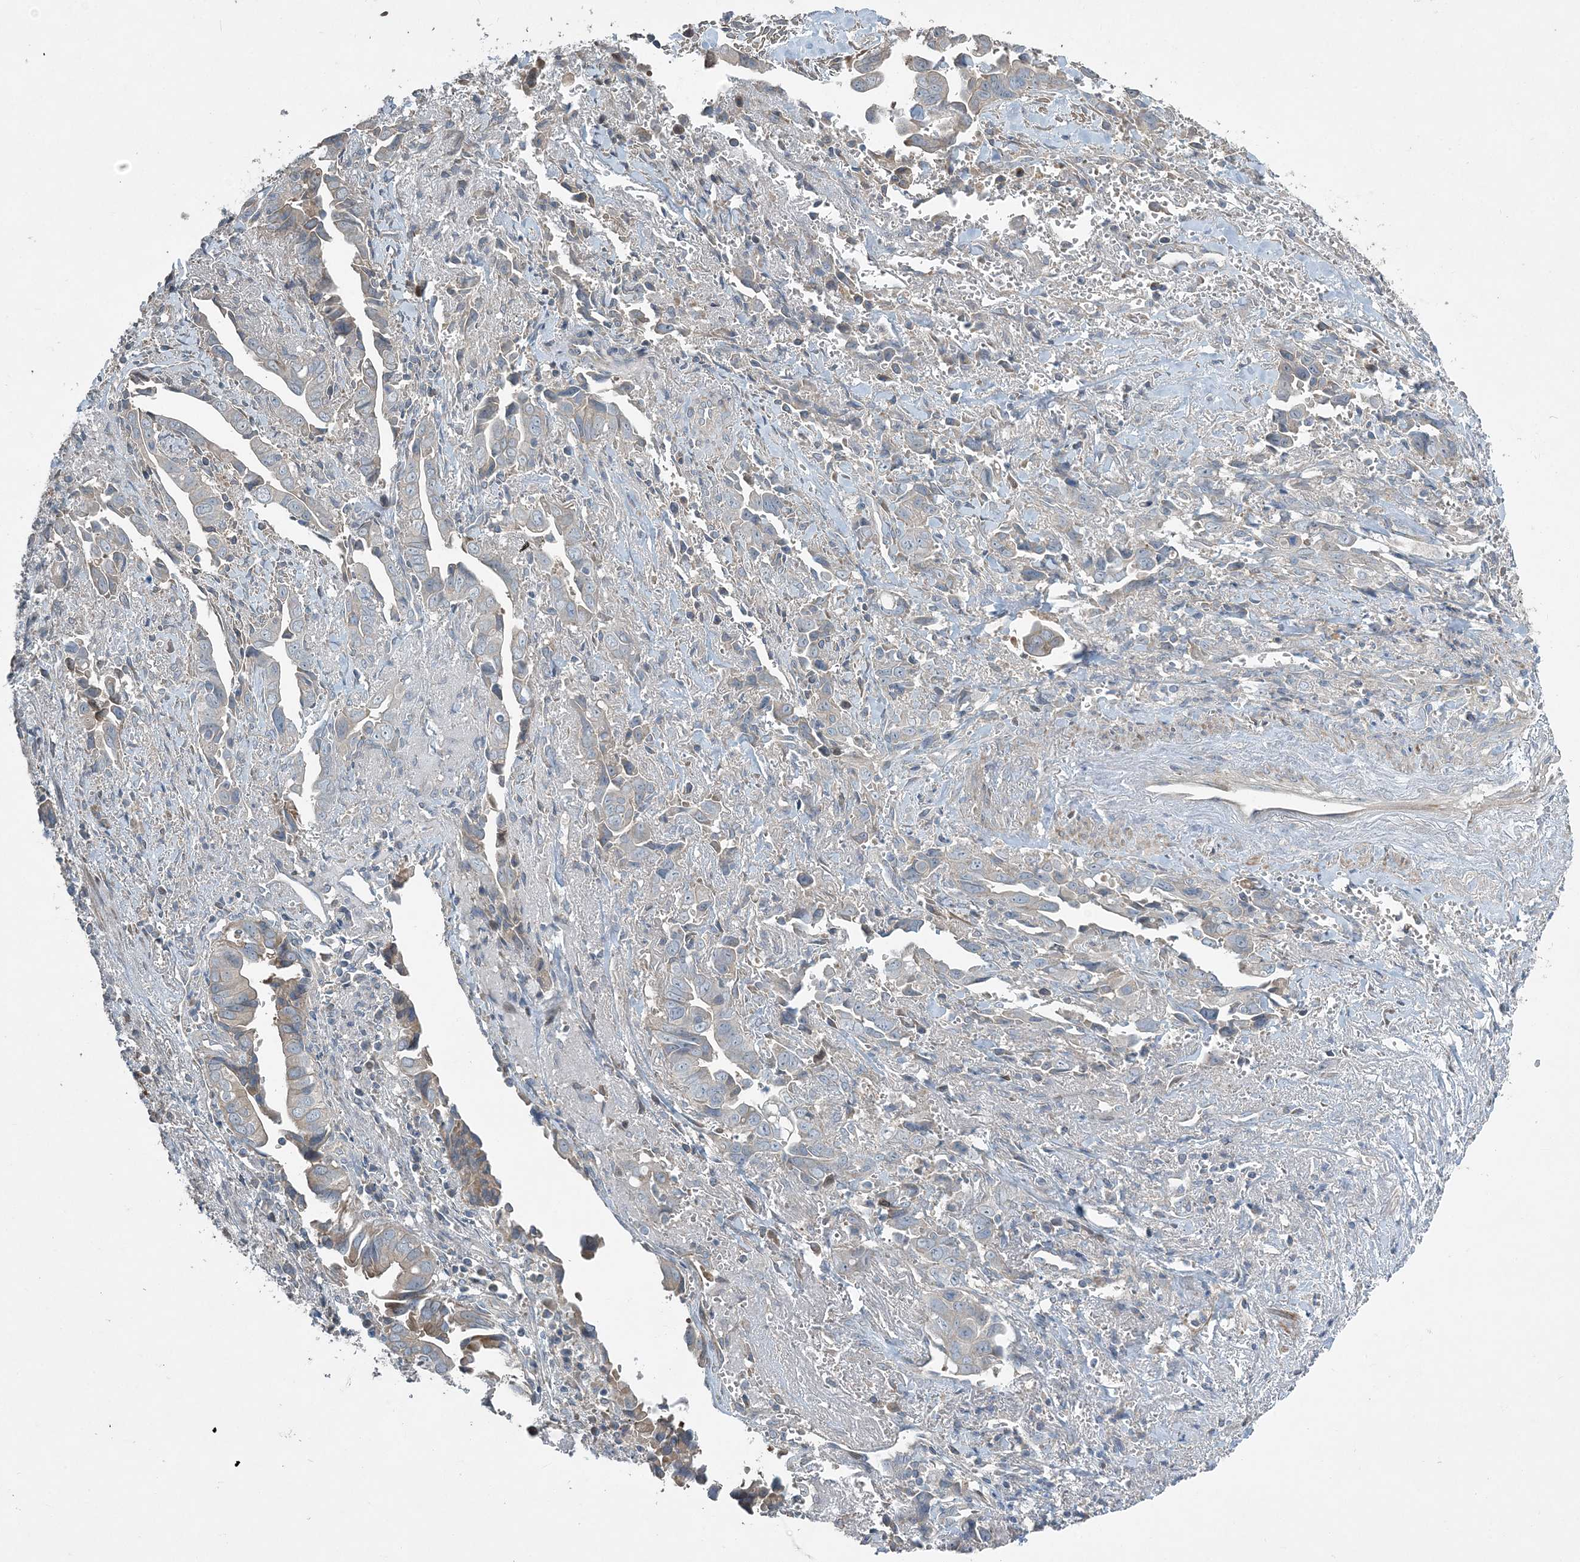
{"staining": {"intensity": "negative", "quantity": "none", "location": "none"}, "tissue": "liver cancer", "cell_type": "Tumor cells", "image_type": "cancer", "snomed": [{"axis": "morphology", "description": "Cholangiocarcinoma"}, {"axis": "topography", "description": "Liver"}], "caption": "Immunohistochemical staining of human cholangiocarcinoma (liver) exhibits no significant expression in tumor cells.", "gene": "SLC4A10", "patient": {"sex": "female", "age": 79}}